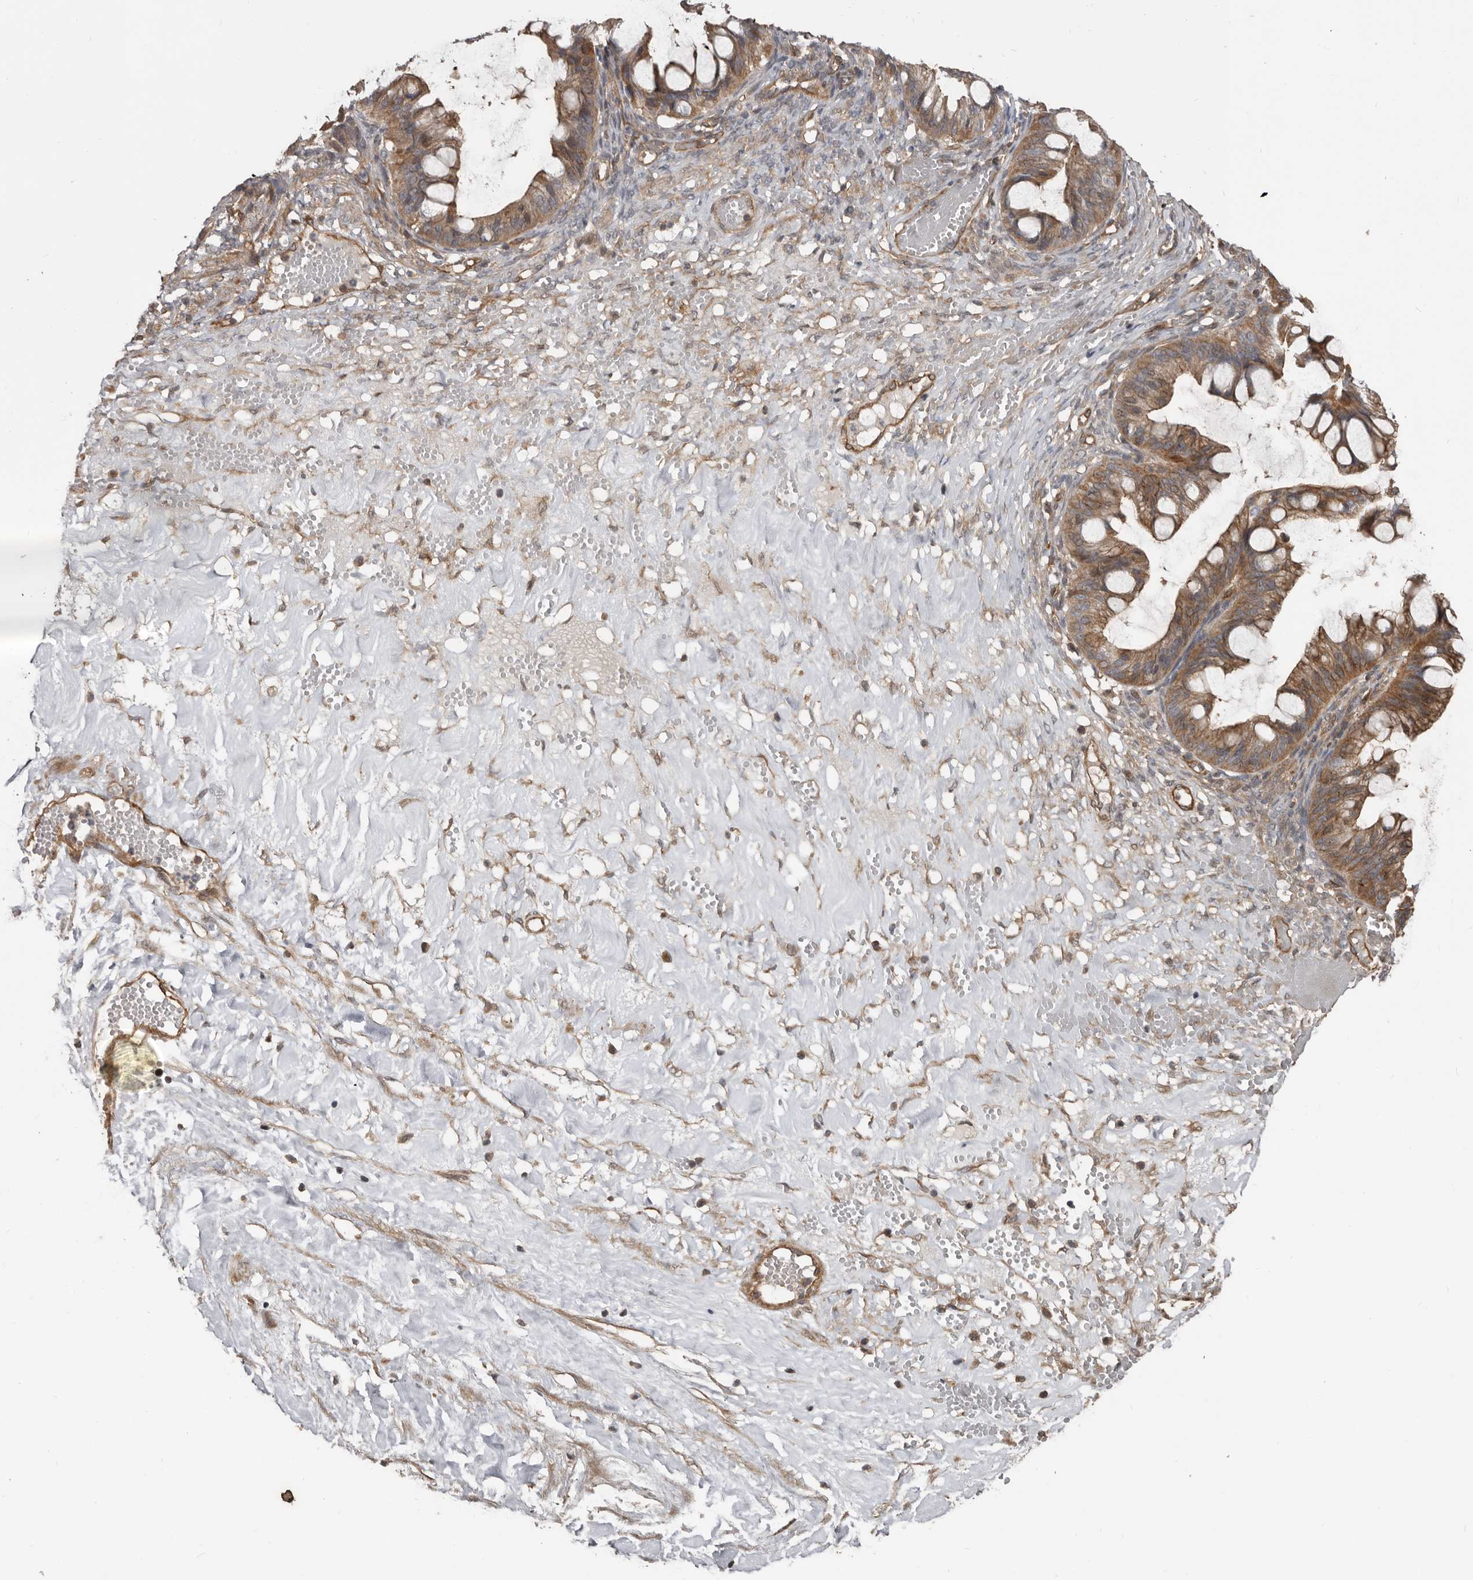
{"staining": {"intensity": "weak", "quantity": ">75%", "location": "cytoplasmic/membranous"}, "tissue": "ovarian cancer", "cell_type": "Tumor cells", "image_type": "cancer", "snomed": [{"axis": "morphology", "description": "Cystadenocarcinoma, mucinous, NOS"}, {"axis": "topography", "description": "Ovary"}], "caption": "Immunohistochemistry (IHC) image of neoplastic tissue: human ovarian cancer stained using immunohistochemistry demonstrates low levels of weak protein expression localized specifically in the cytoplasmic/membranous of tumor cells, appearing as a cytoplasmic/membranous brown color.", "gene": "EXOC3L1", "patient": {"sex": "female", "age": 73}}